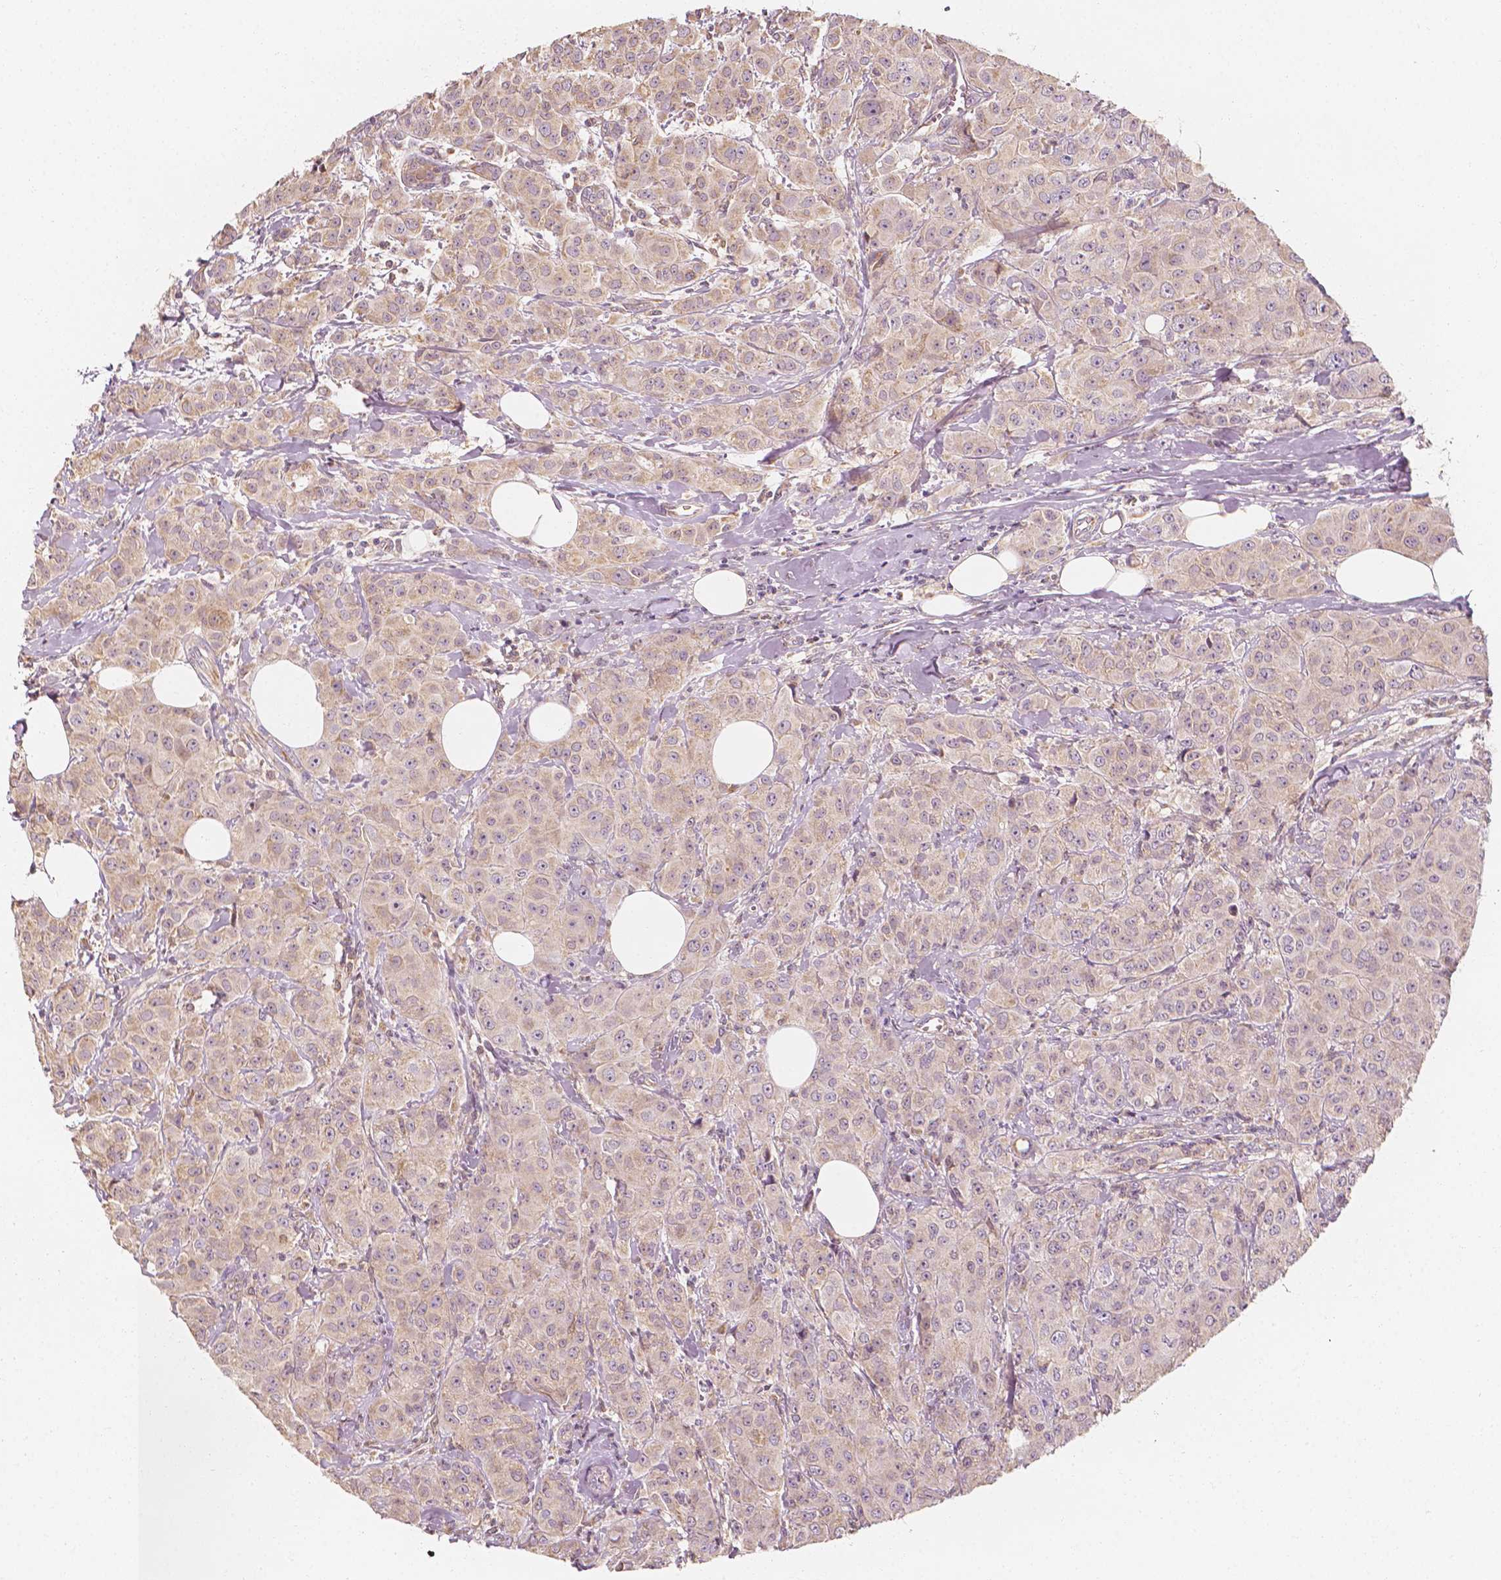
{"staining": {"intensity": "weak", "quantity": "<25%", "location": "cytoplasmic/membranous"}, "tissue": "breast cancer", "cell_type": "Tumor cells", "image_type": "cancer", "snomed": [{"axis": "morphology", "description": "Normal tissue, NOS"}, {"axis": "morphology", "description": "Duct carcinoma"}, {"axis": "topography", "description": "Breast"}], "caption": "Human infiltrating ductal carcinoma (breast) stained for a protein using IHC reveals no staining in tumor cells.", "gene": "SHPK", "patient": {"sex": "female", "age": 43}}